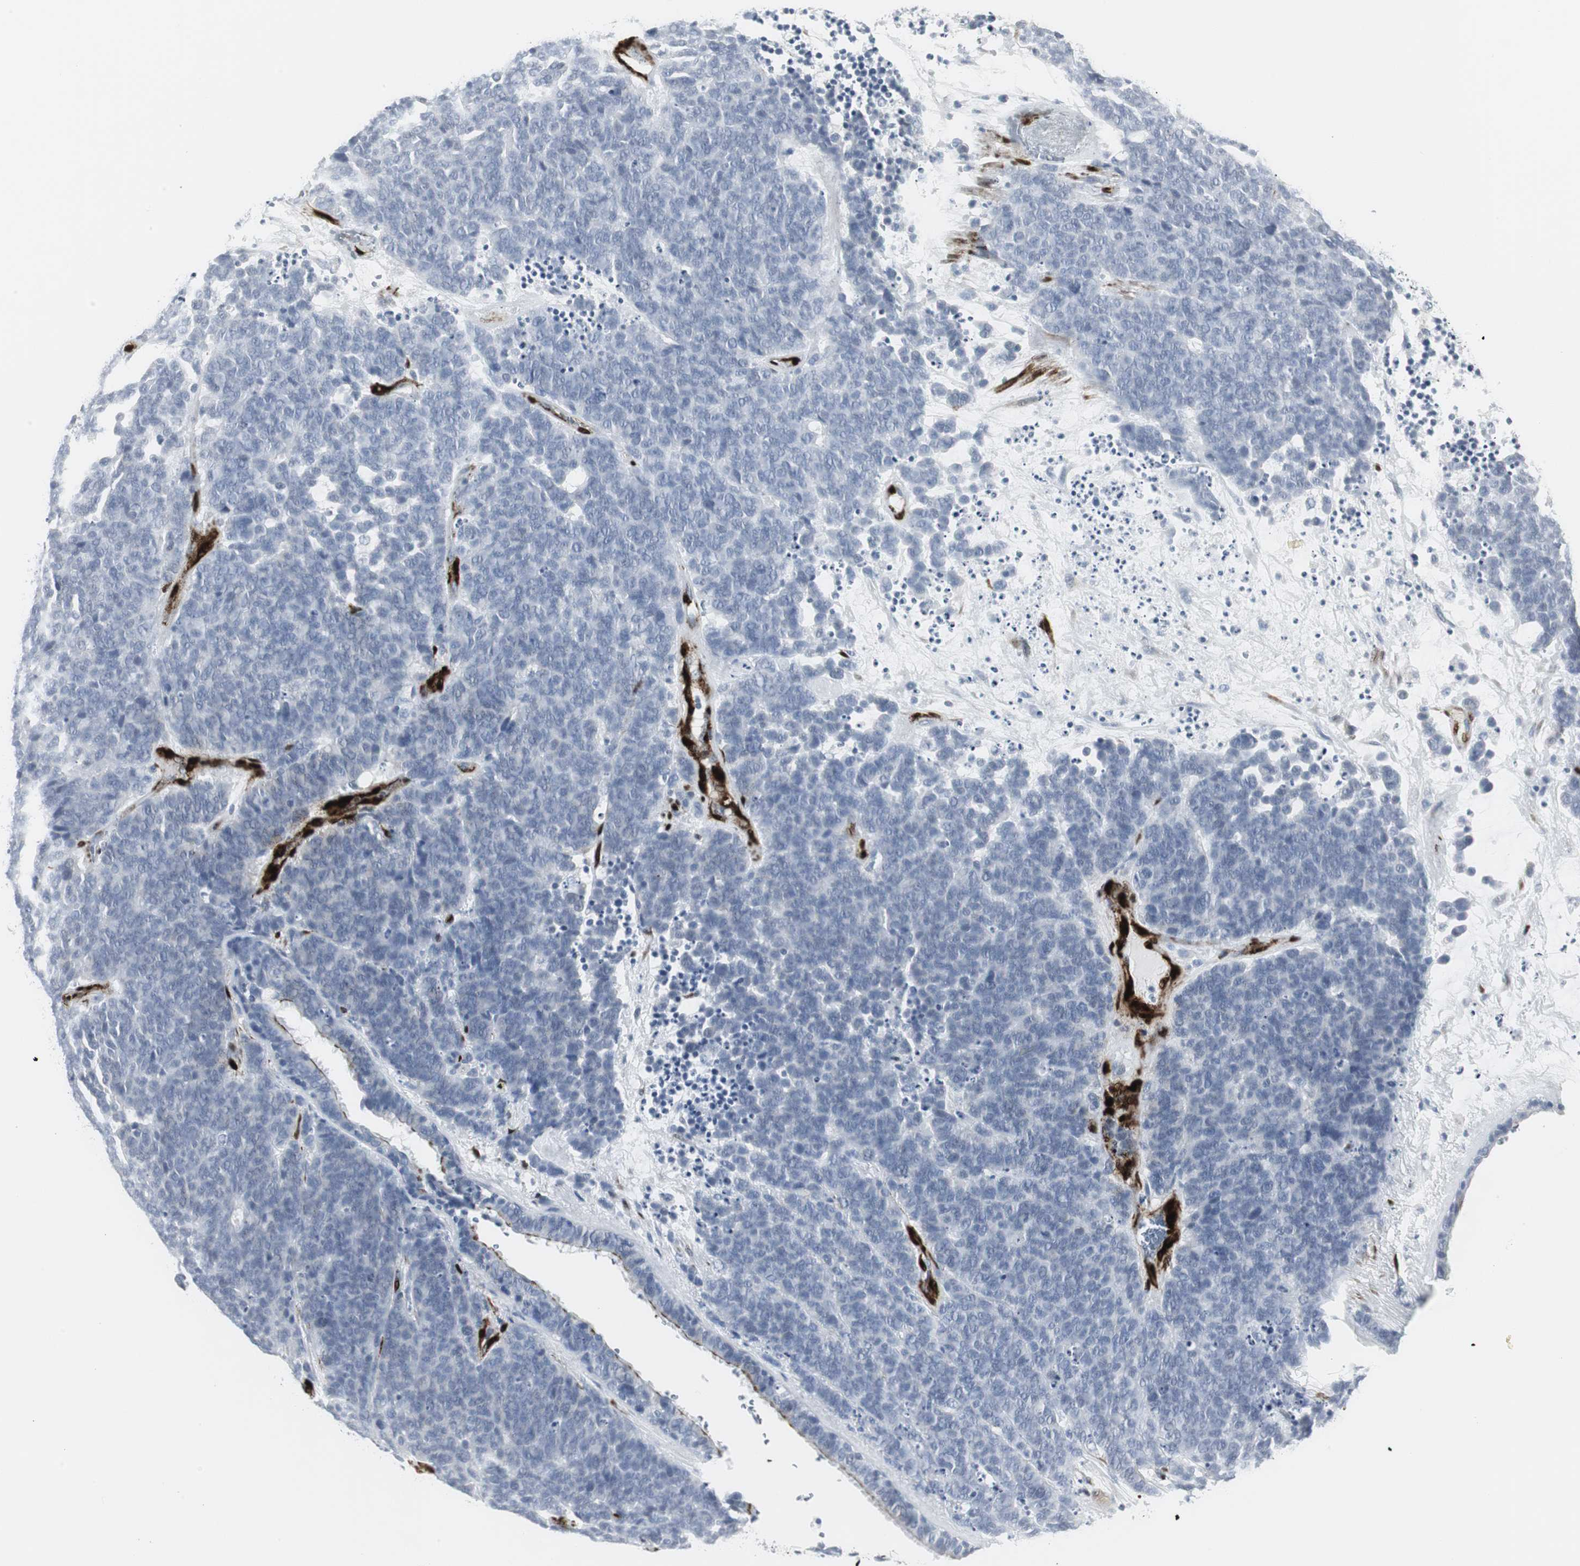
{"staining": {"intensity": "negative", "quantity": "none", "location": "none"}, "tissue": "lung cancer", "cell_type": "Tumor cells", "image_type": "cancer", "snomed": [{"axis": "morphology", "description": "Neoplasm, malignant, NOS"}, {"axis": "topography", "description": "Lung"}], "caption": "Tumor cells are negative for protein expression in human lung cancer.", "gene": "PPP1R14A", "patient": {"sex": "female", "age": 58}}